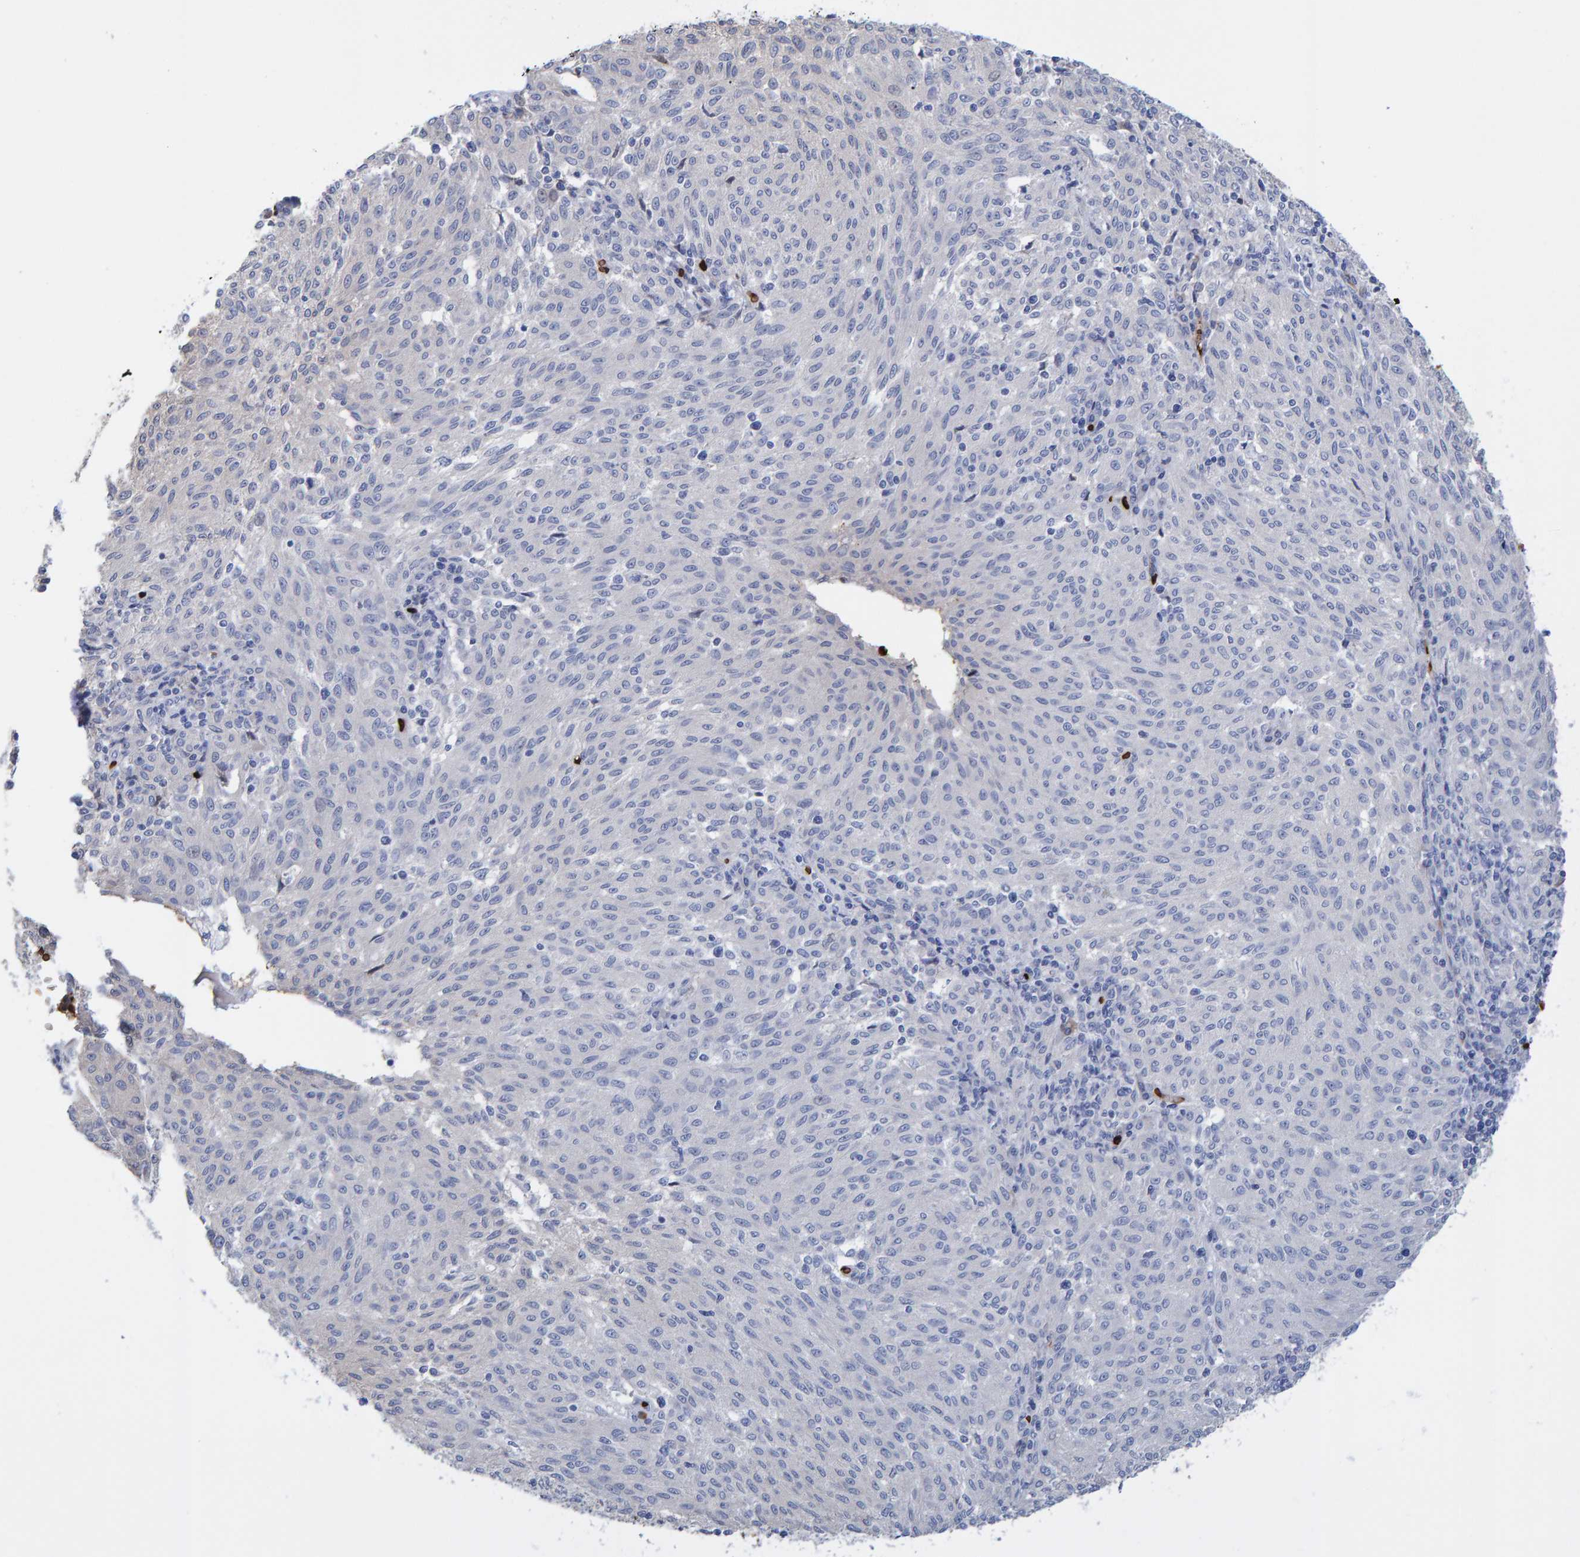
{"staining": {"intensity": "negative", "quantity": "none", "location": "none"}, "tissue": "melanoma", "cell_type": "Tumor cells", "image_type": "cancer", "snomed": [{"axis": "morphology", "description": "Malignant melanoma, NOS"}, {"axis": "topography", "description": "Skin"}], "caption": "Human malignant melanoma stained for a protein using immunohistochemistry (IHC) exhibits no expression in tumor cells.", "gene": "VPS9D1", "patient": {"sex": "female", "age": 72}}